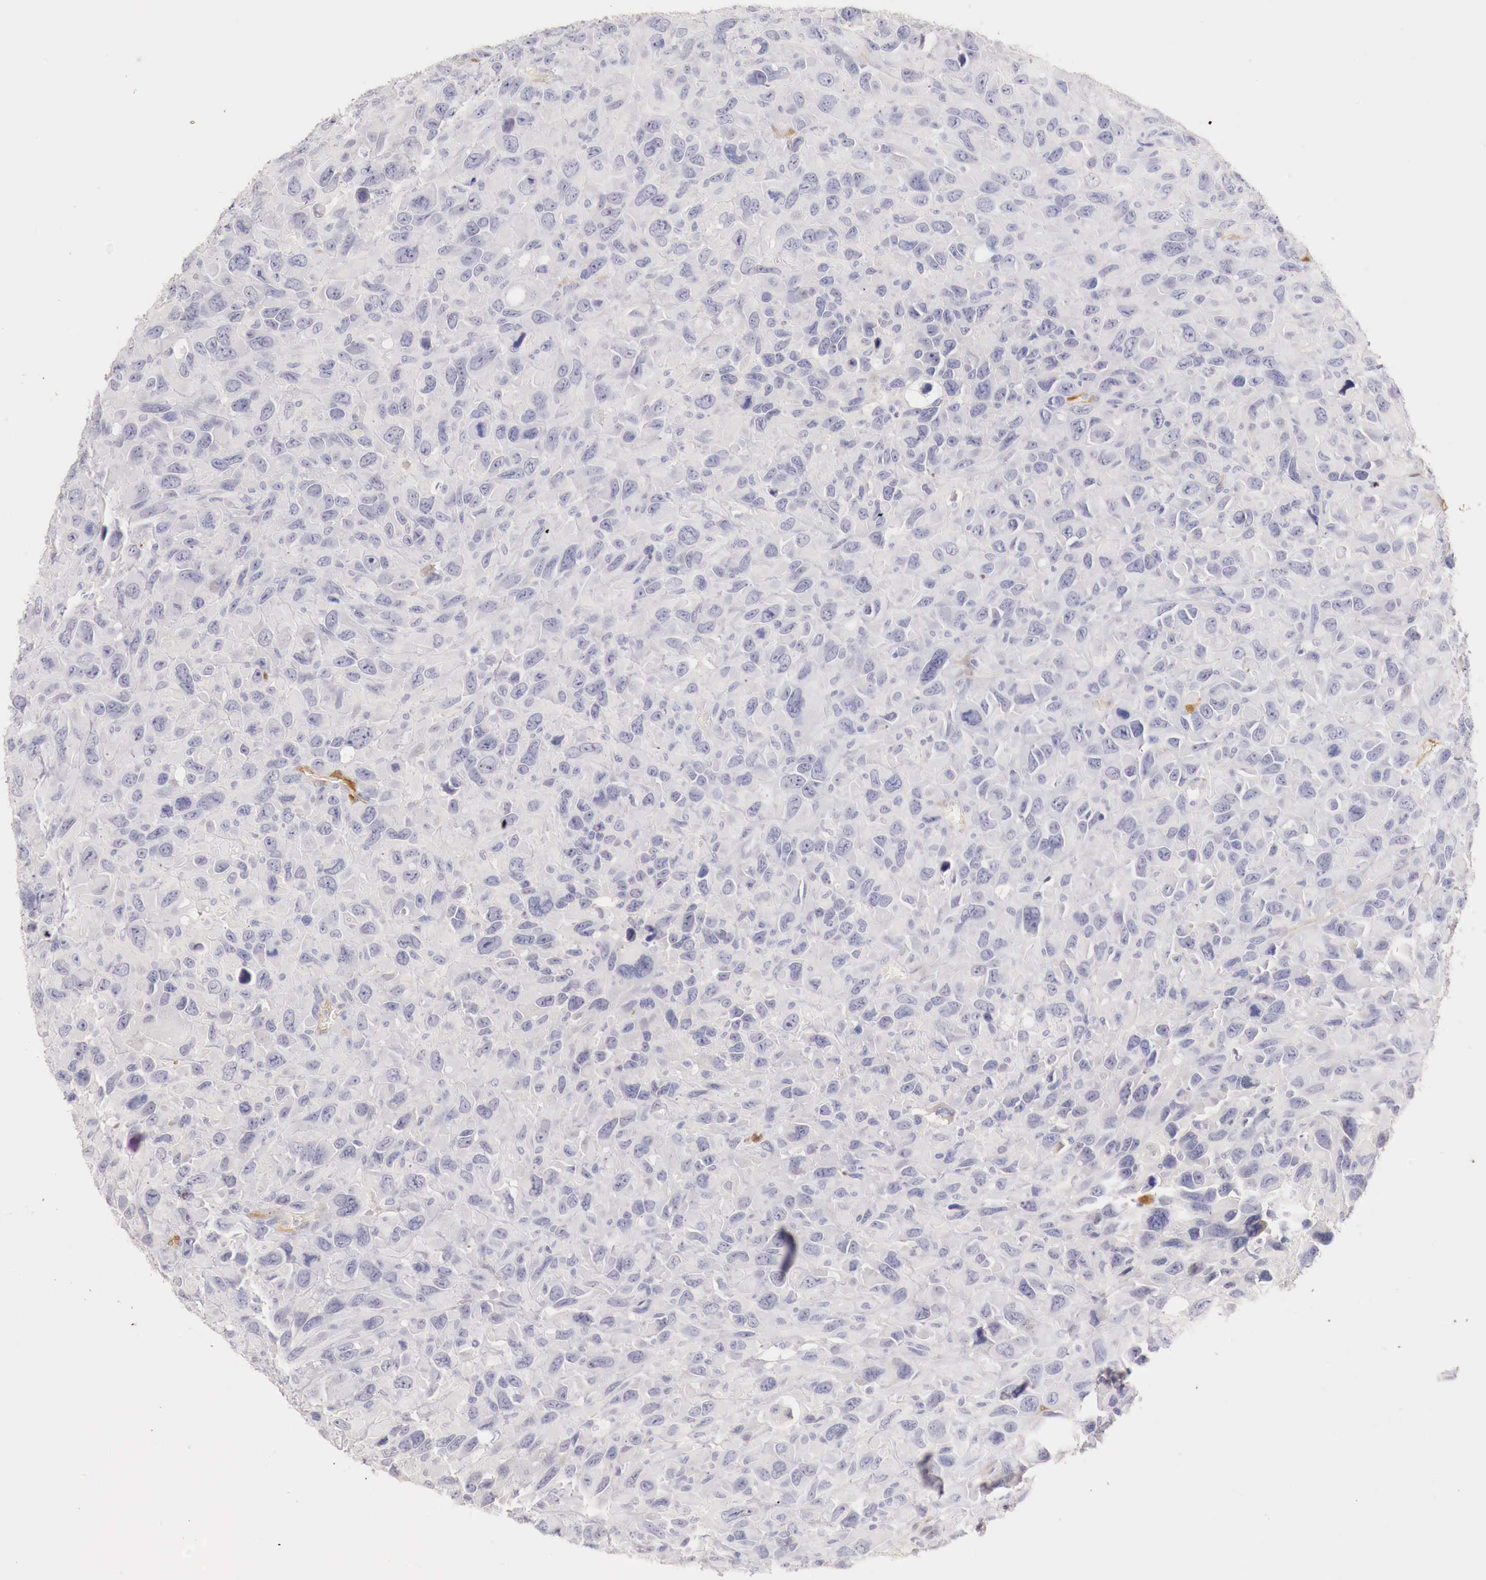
{"staining": {"intensity": "negative", "quantity": "none", "location": "none"}, "tissue": "renal cancer", "cell_type": "Tumor cells", "image_type": "cancer", "snomed": [{"axis": "morphology", "description": "Adenocarcinoma, NOS"}, {"axis": "topography", "description": "Kidney"}], "caption": "A photomicrograph of renal cancer stained for a protein exhibits no brown staining in tumor cells.", "gene": "ITIH6", "patient": {"sex": "male", "age": 79}}